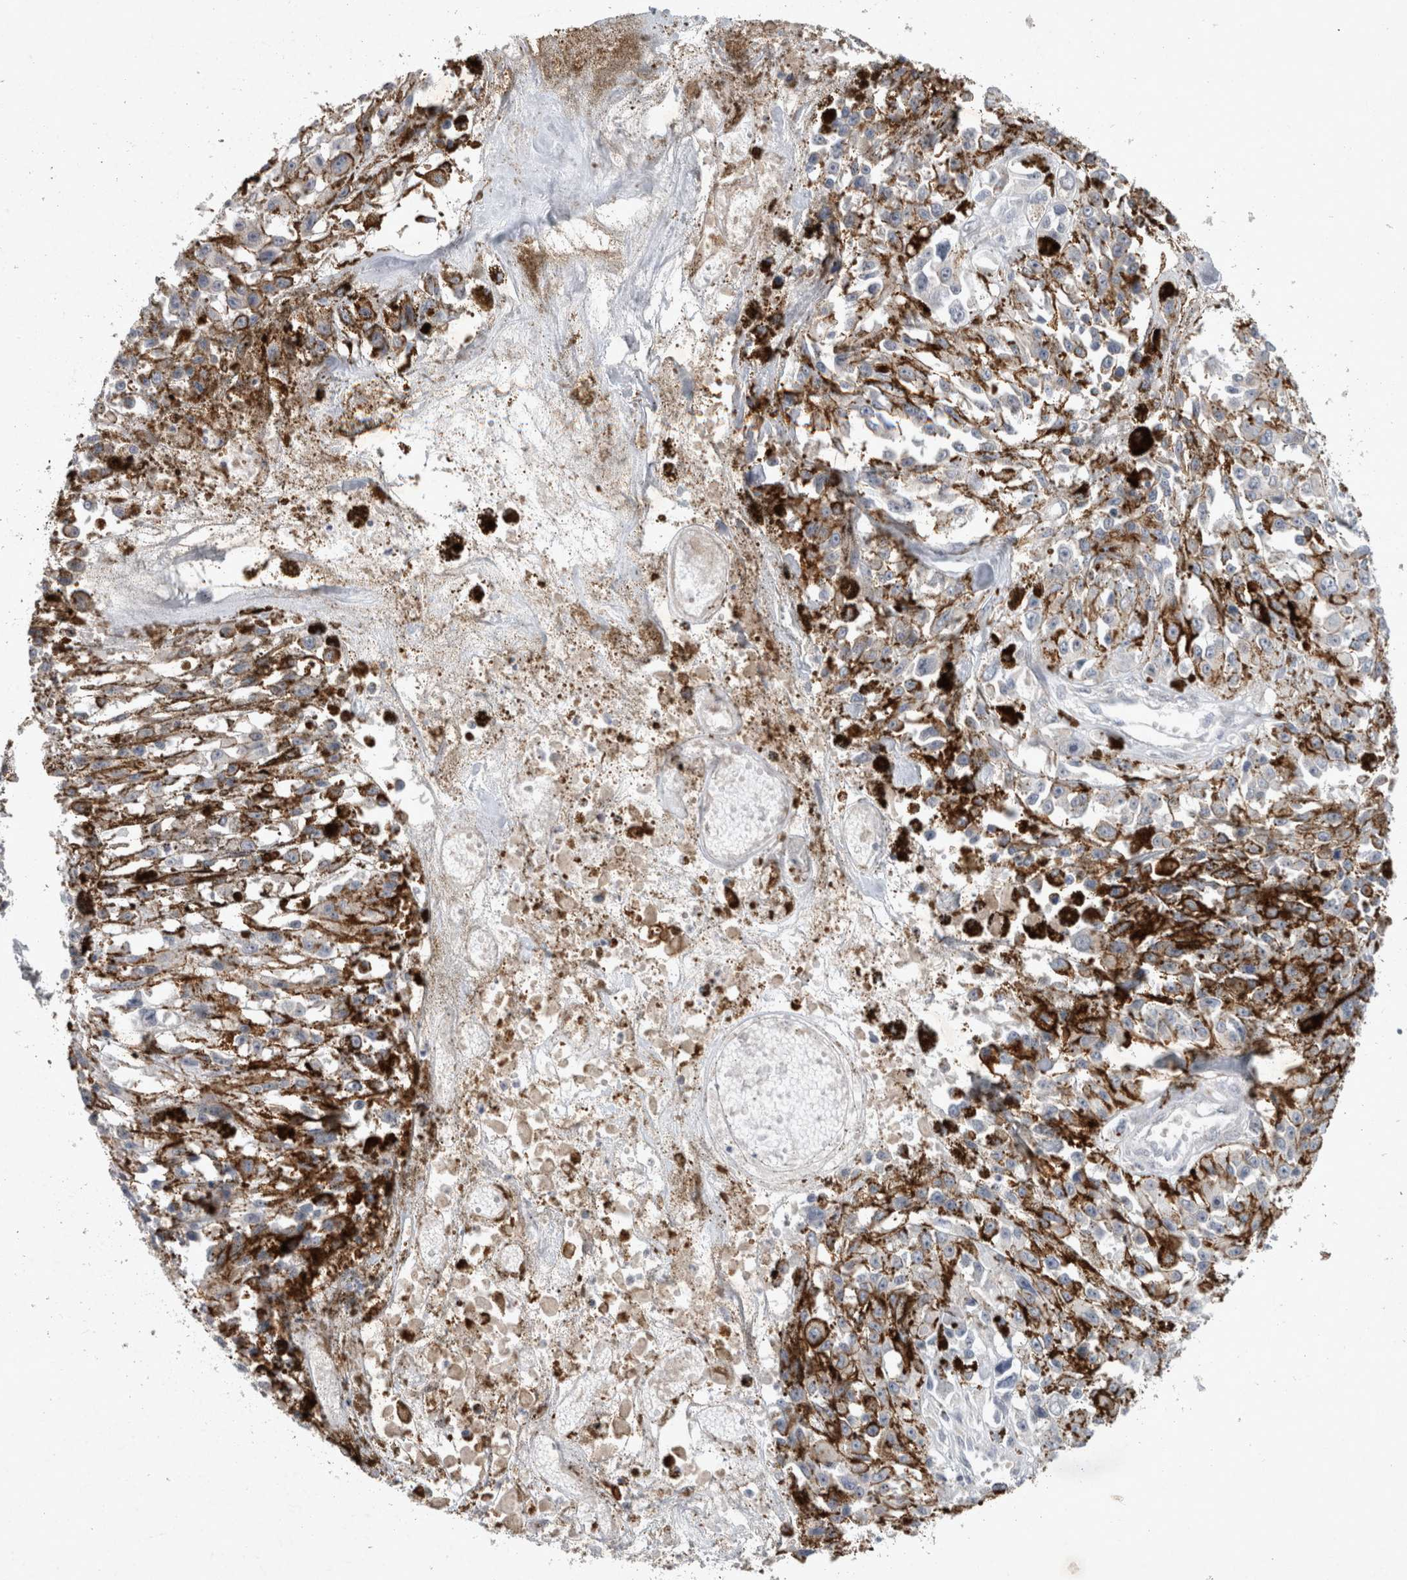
{"staining": {"intensity": "negative", "quantity": "none", "location": "none"}, "tissue": "melanoma", "cell_type": "Tumor cells", "image_type": "cancer", "snomed": [{"axis": "morphology", "description": "Malignant melanoma, Metastatic site"}, {"axis": "topography", "description": "Lymph node"}], "caption": "Human melanoma stained for a protein using immunohistochemistry (IHC) demonstrates no expression in tumor cells.", "gene": "SLC22A11", "patient": {"sex": "male", "age": 59}}